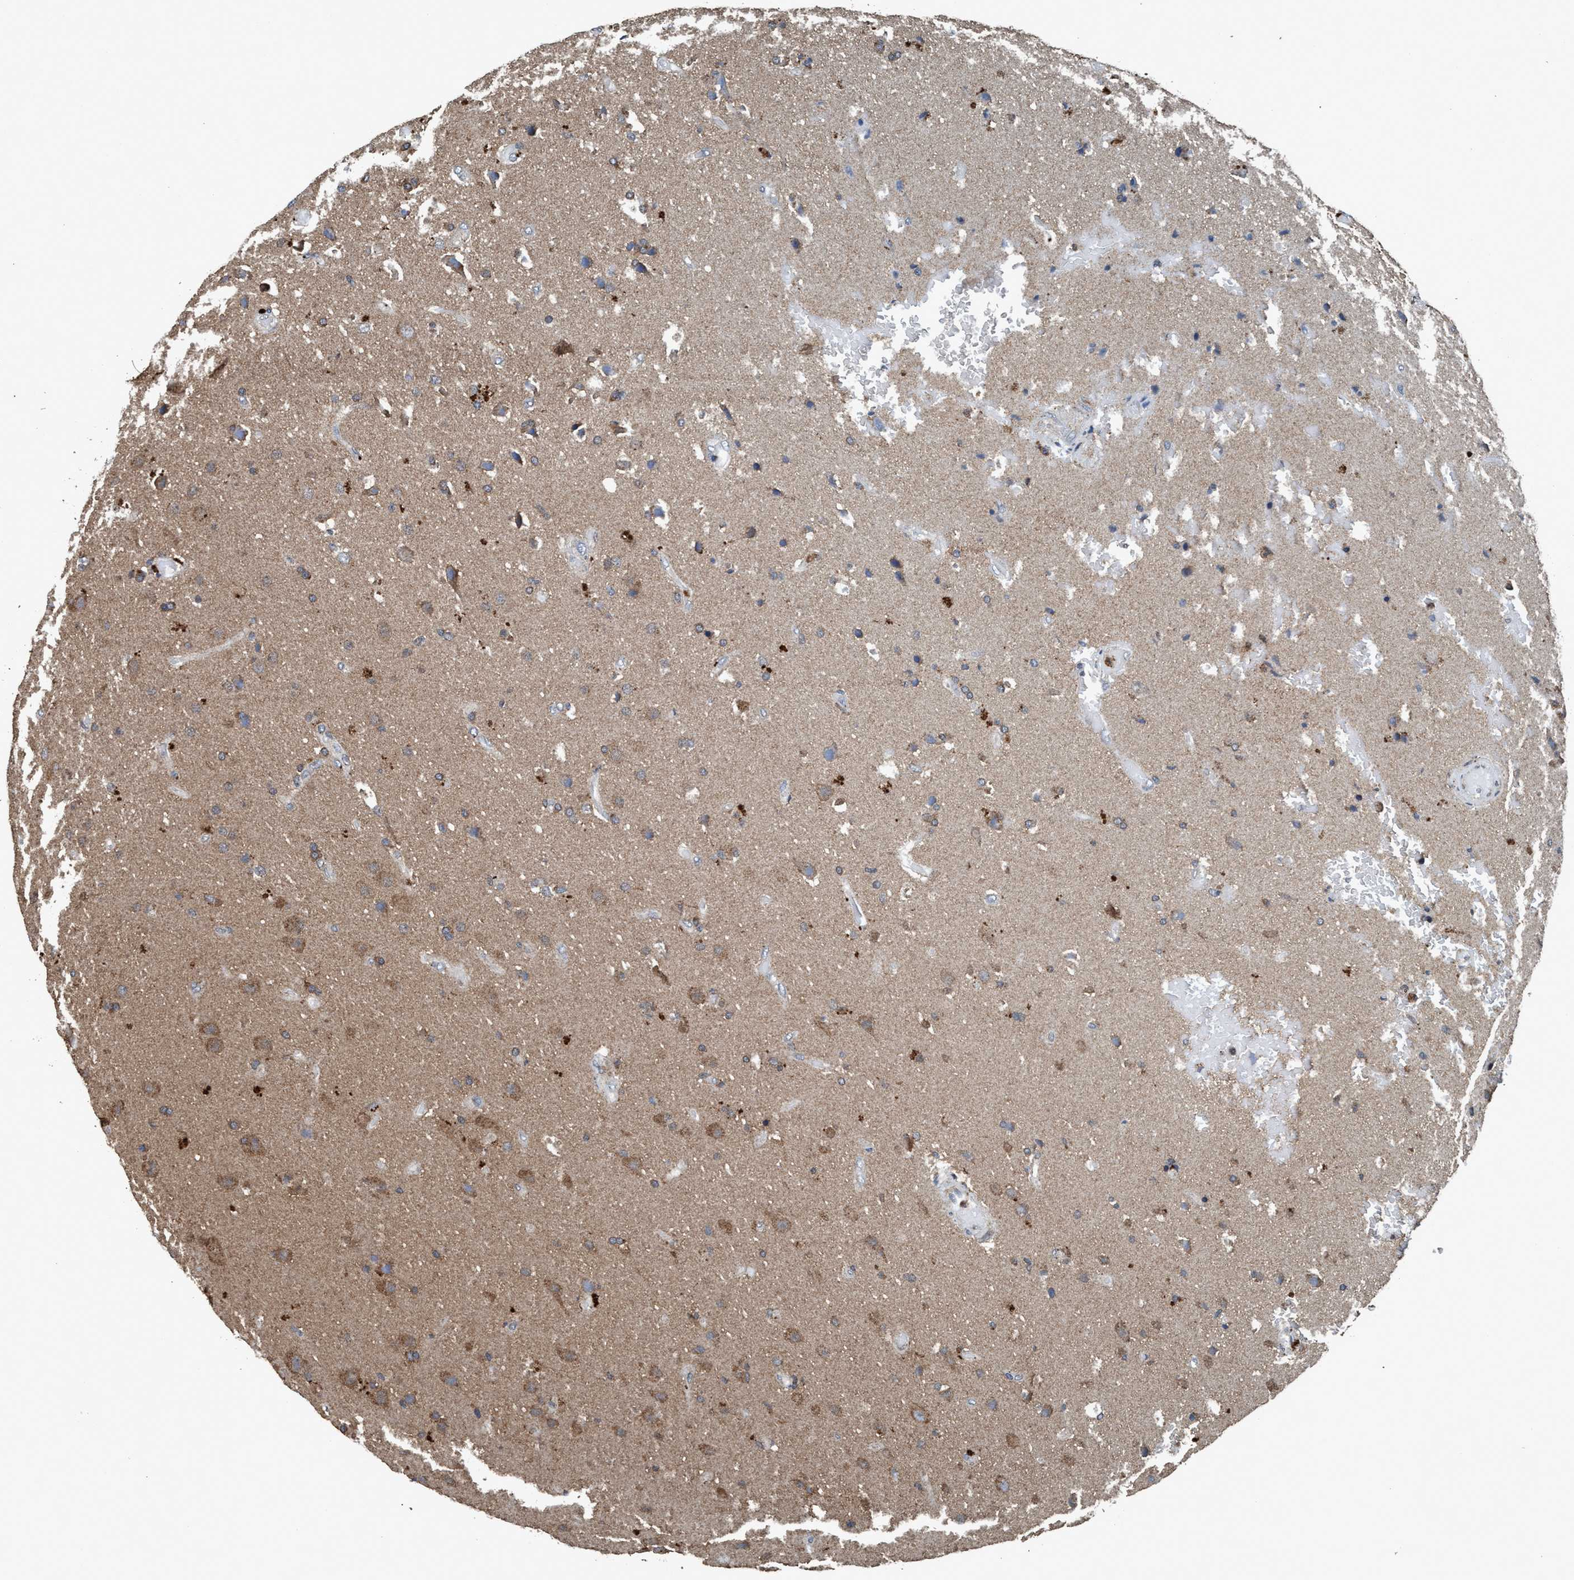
{"staining": {"intensity": "moderate", "quantity": "25%-75%", "location": "cytoplasmic/membranous"}, "tissue": "glioma", "cell_type": "Tumor cells", "image_type": "cancer", "snomed": [{"axis": "morphology", "description": "Normal tissue, NOS"}, {"axis": "morphology", "description": "Glioma, malignant, High grade"}, {"axis": "topography", "description": "Cerebral cortex"}], "caption": "DAB (3,3'-diaminobenzidine) immunohistochemical staining of human glioma demonstrates moderate cytoplasmic/membranous protein staining in approximately 25%-75% of tumor cells. Nuclei are stained in blue.", "gene": "AKT1S1", "patient": {"sex": "male", "age": 77}}